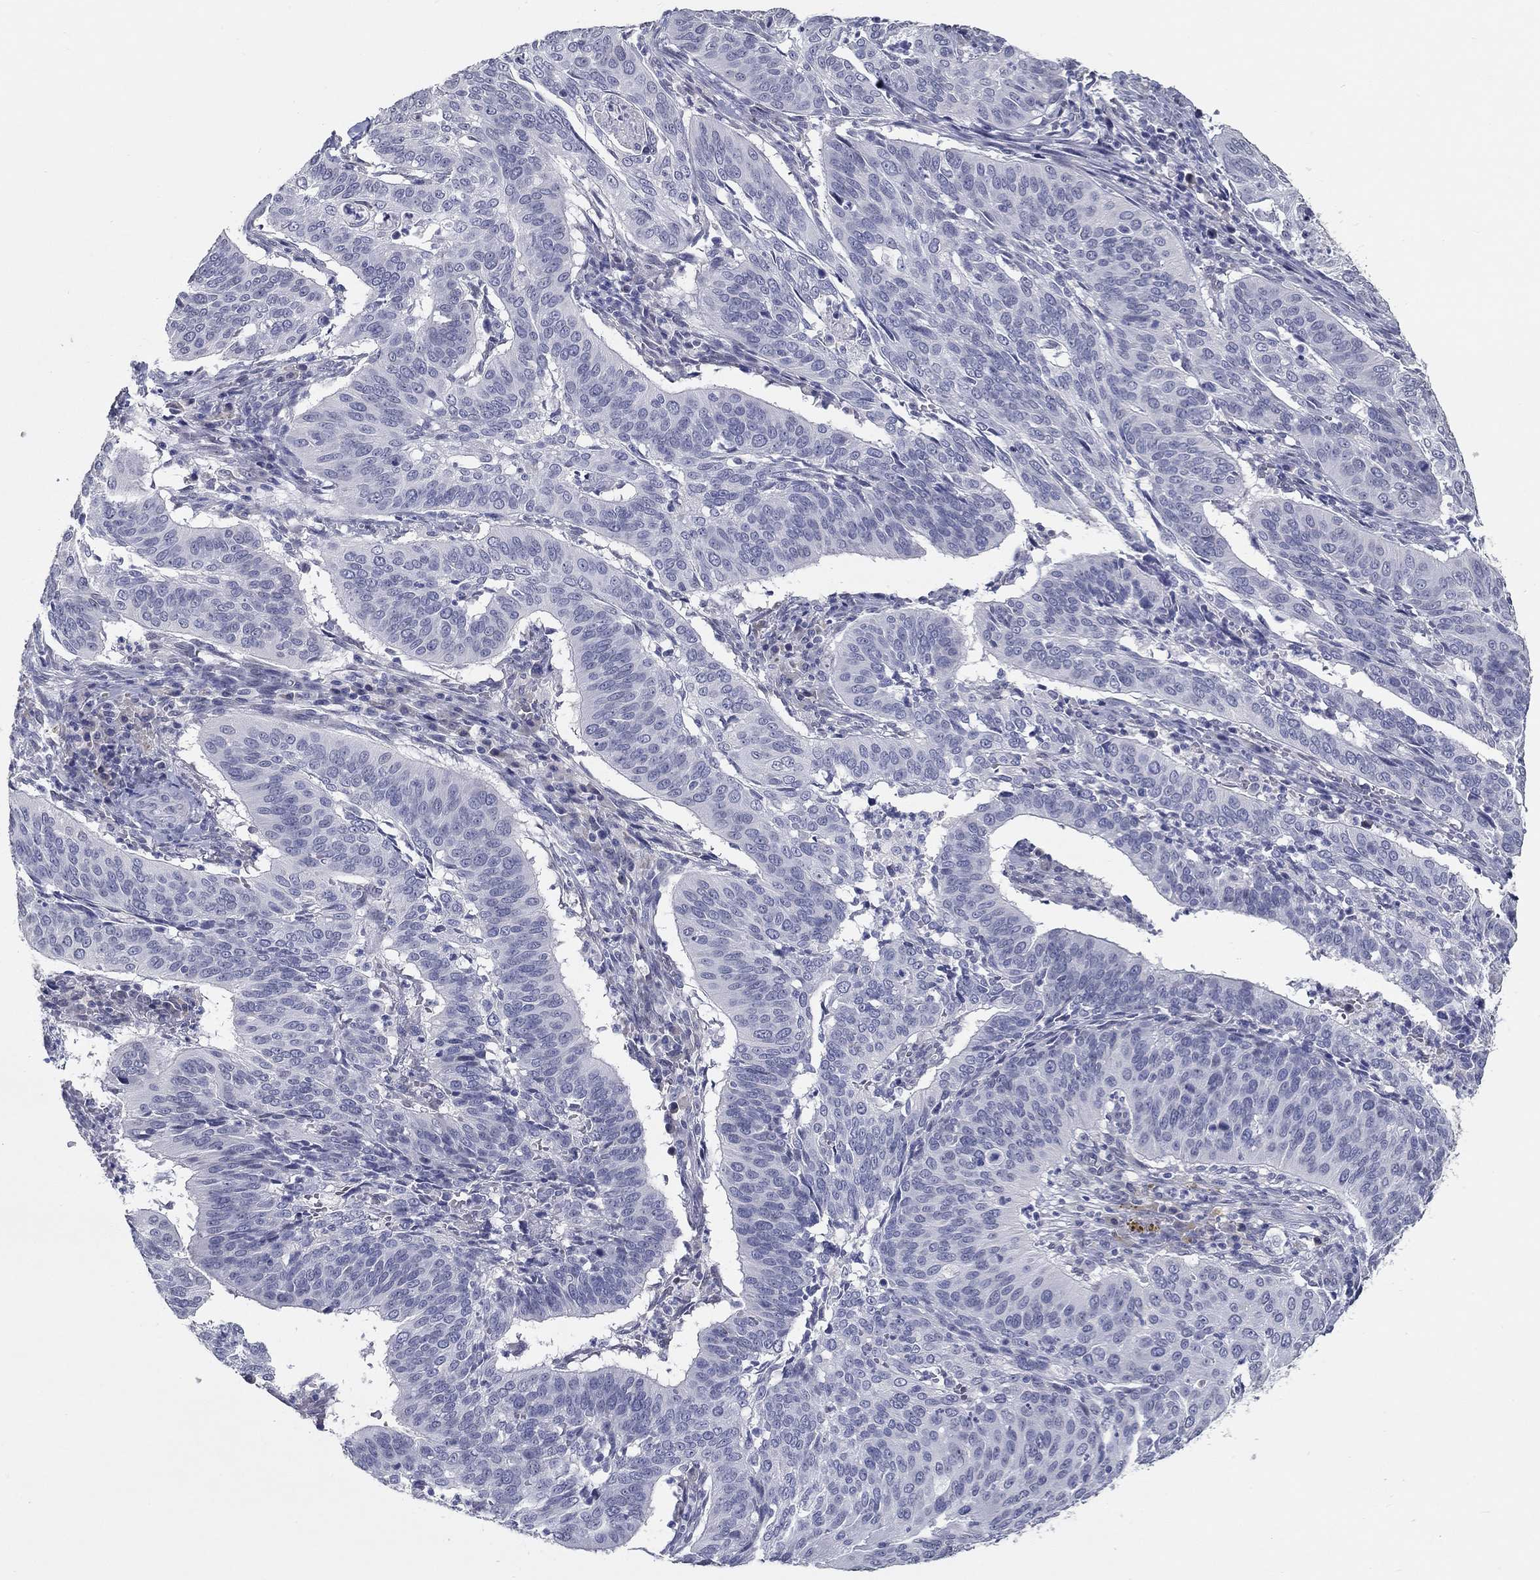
{"staining": {"intensity": "negative", "quantity": "none", "location": "none"}, "tissue": "cervical cancer", "cell_type": "Tumor cells", "image_type": "cancer", "snomed": [{"axis": "morphology", "description": "Normal tissue, NOS"}, {"axis": "morphology", "description": "Squamous cell carcinoma, NOS"}, {"axis": "topography", "description": "Cervix"}], "caption": "The immunohistochemistry image has no significant positivity in tumor cells of cervical squamous cell carcinoma tissue.", "gene": "NUP155", "patient": {"sex": "female", "age": 39}}